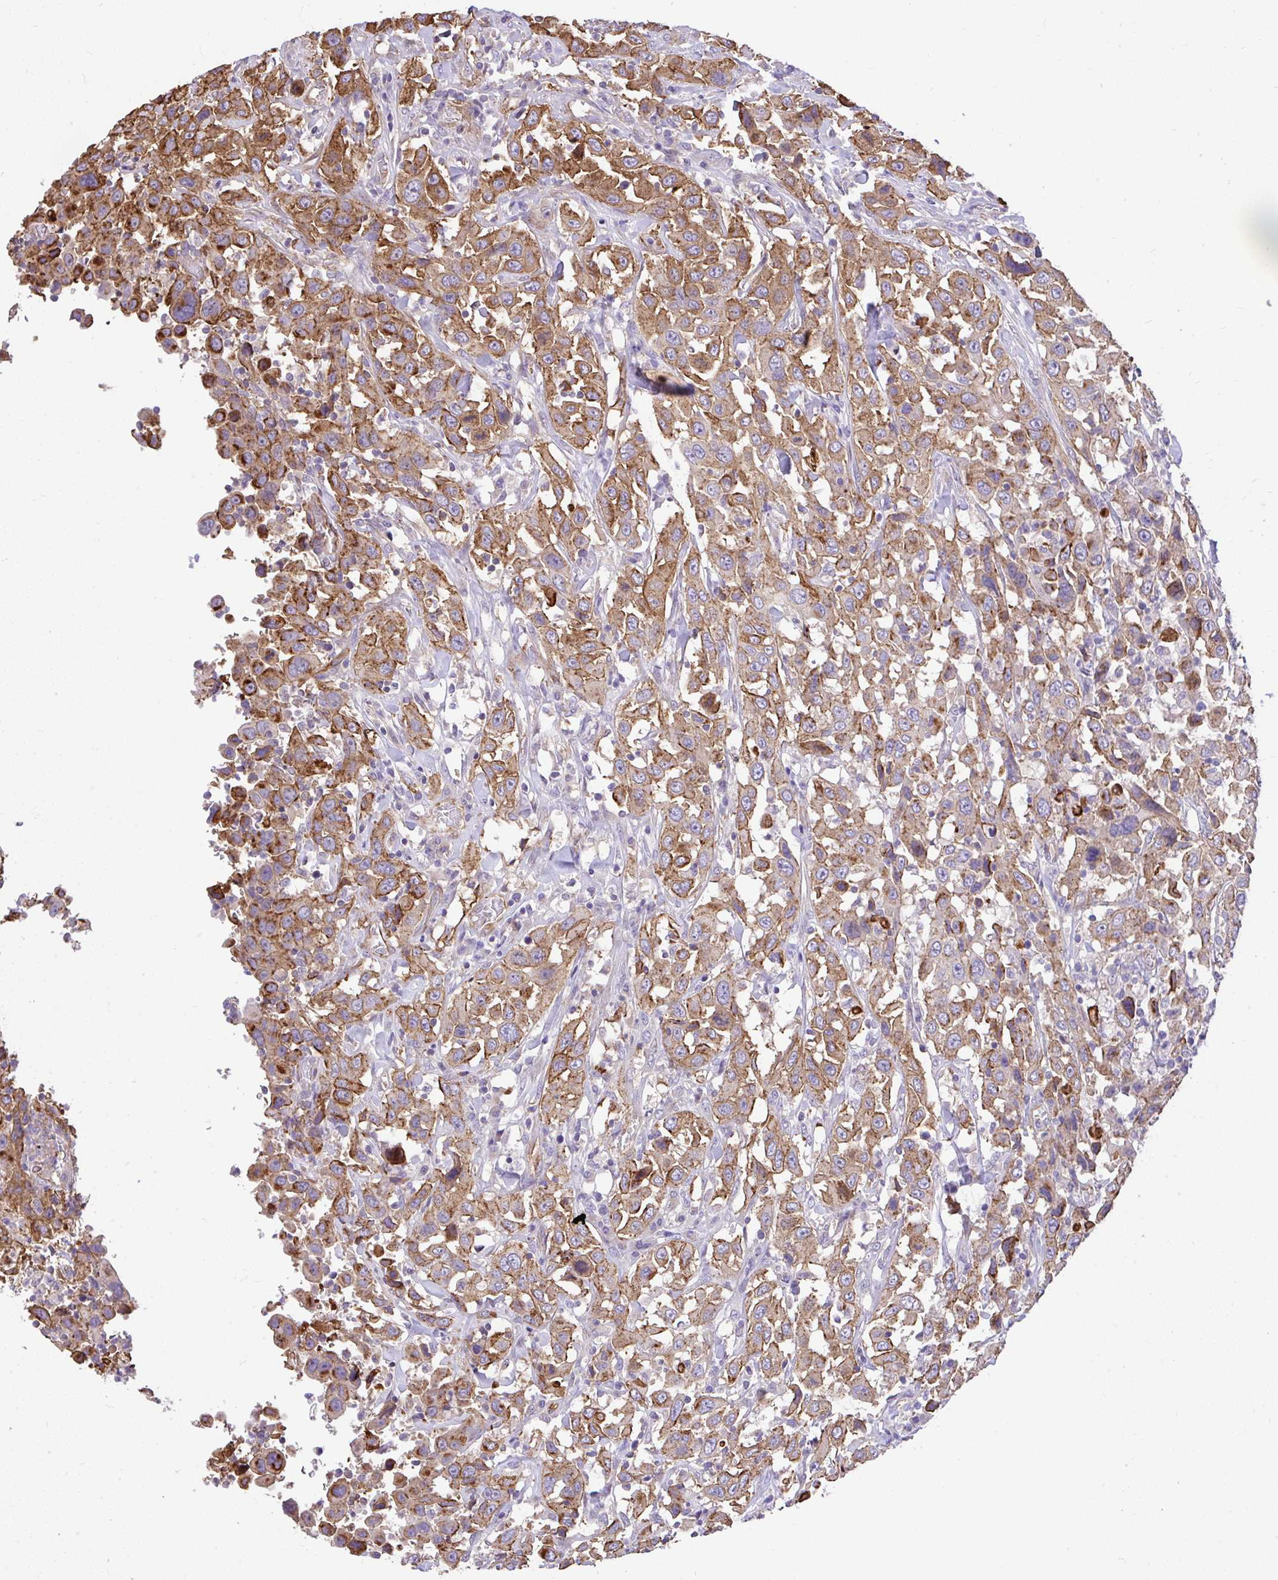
{"staining": {"intensity": "moderate", "quantity": ">75%", "location": "cytoplasmic/membranous"}, "tissue": "urothelial cancer", "cell_type": "Tumor cells", "image_type": "cancer", "snomed": [{"axis": "morphology", "description": "Urothelial carcinoma, High grade"}, {"axis": "topography", "description": "Urinary bladder"}], "caption": "Immunohistochemistry (DAB (3,3'-diaminobenzidine)) staining of human high-grade urothelial carcinoma reveals moderate cytoplasmic/membranous protein expression in about >75% of tumor cells.", "gene": "PTPRK", "patient": {"sex": "male", "age": 61}}